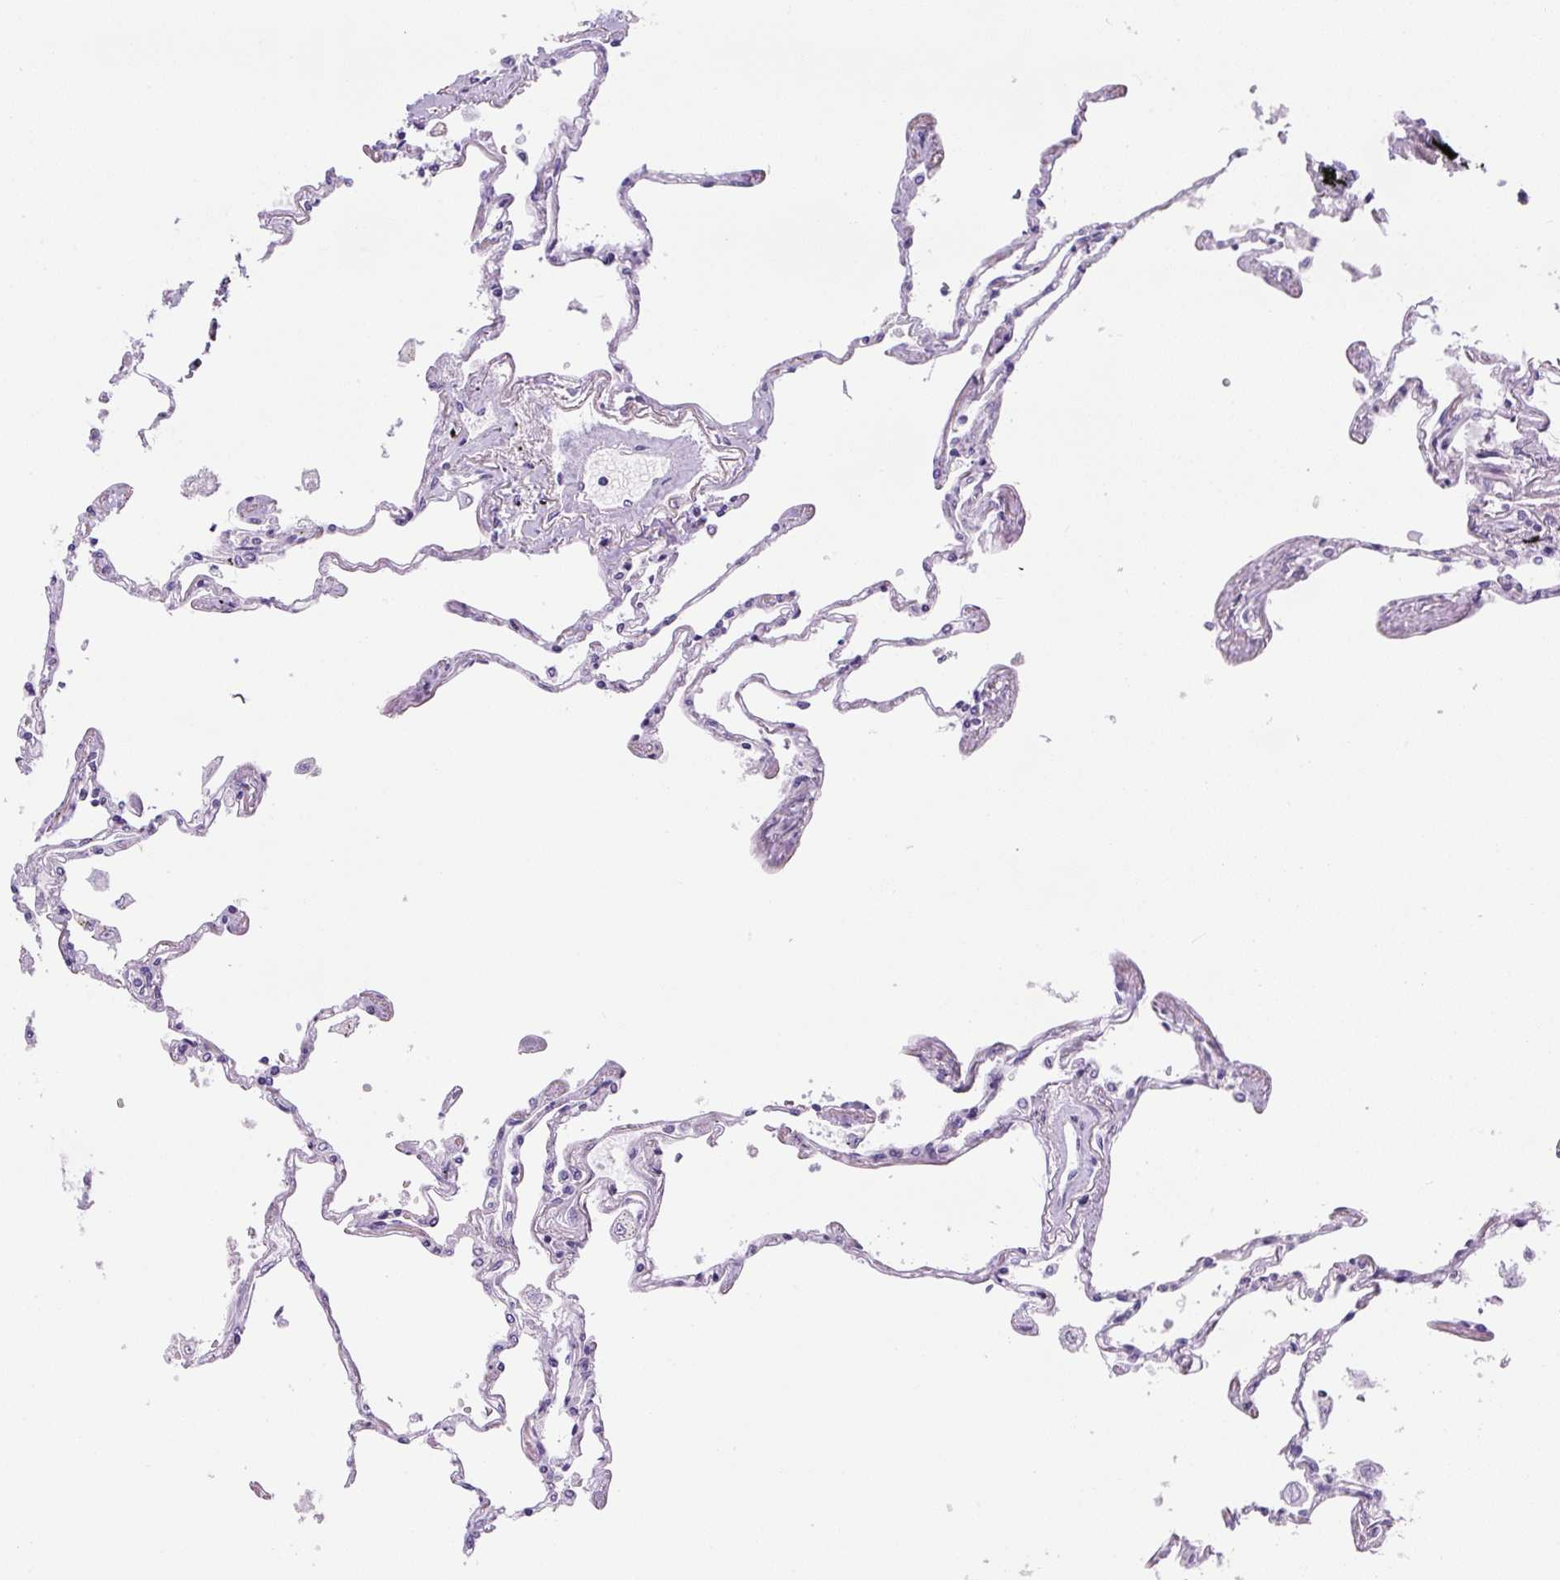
{"staining": {"intensity": "negative", "quantity": "none", "location": "none"}, "tissue": "lung", "cell_type": "Alveolar cells", "image_type": "normal", "snomed": [{"axis": "morphology", "description": "Normal tissue, NOS"}, {"axis": "topography", "description": "Lung"}], "caption": "The immunohistochemistry histopathology image has no significant positivity in alveolar cells of lung.", "gene": "CHGA", "patient": {"sex": "female", "age": 67}}